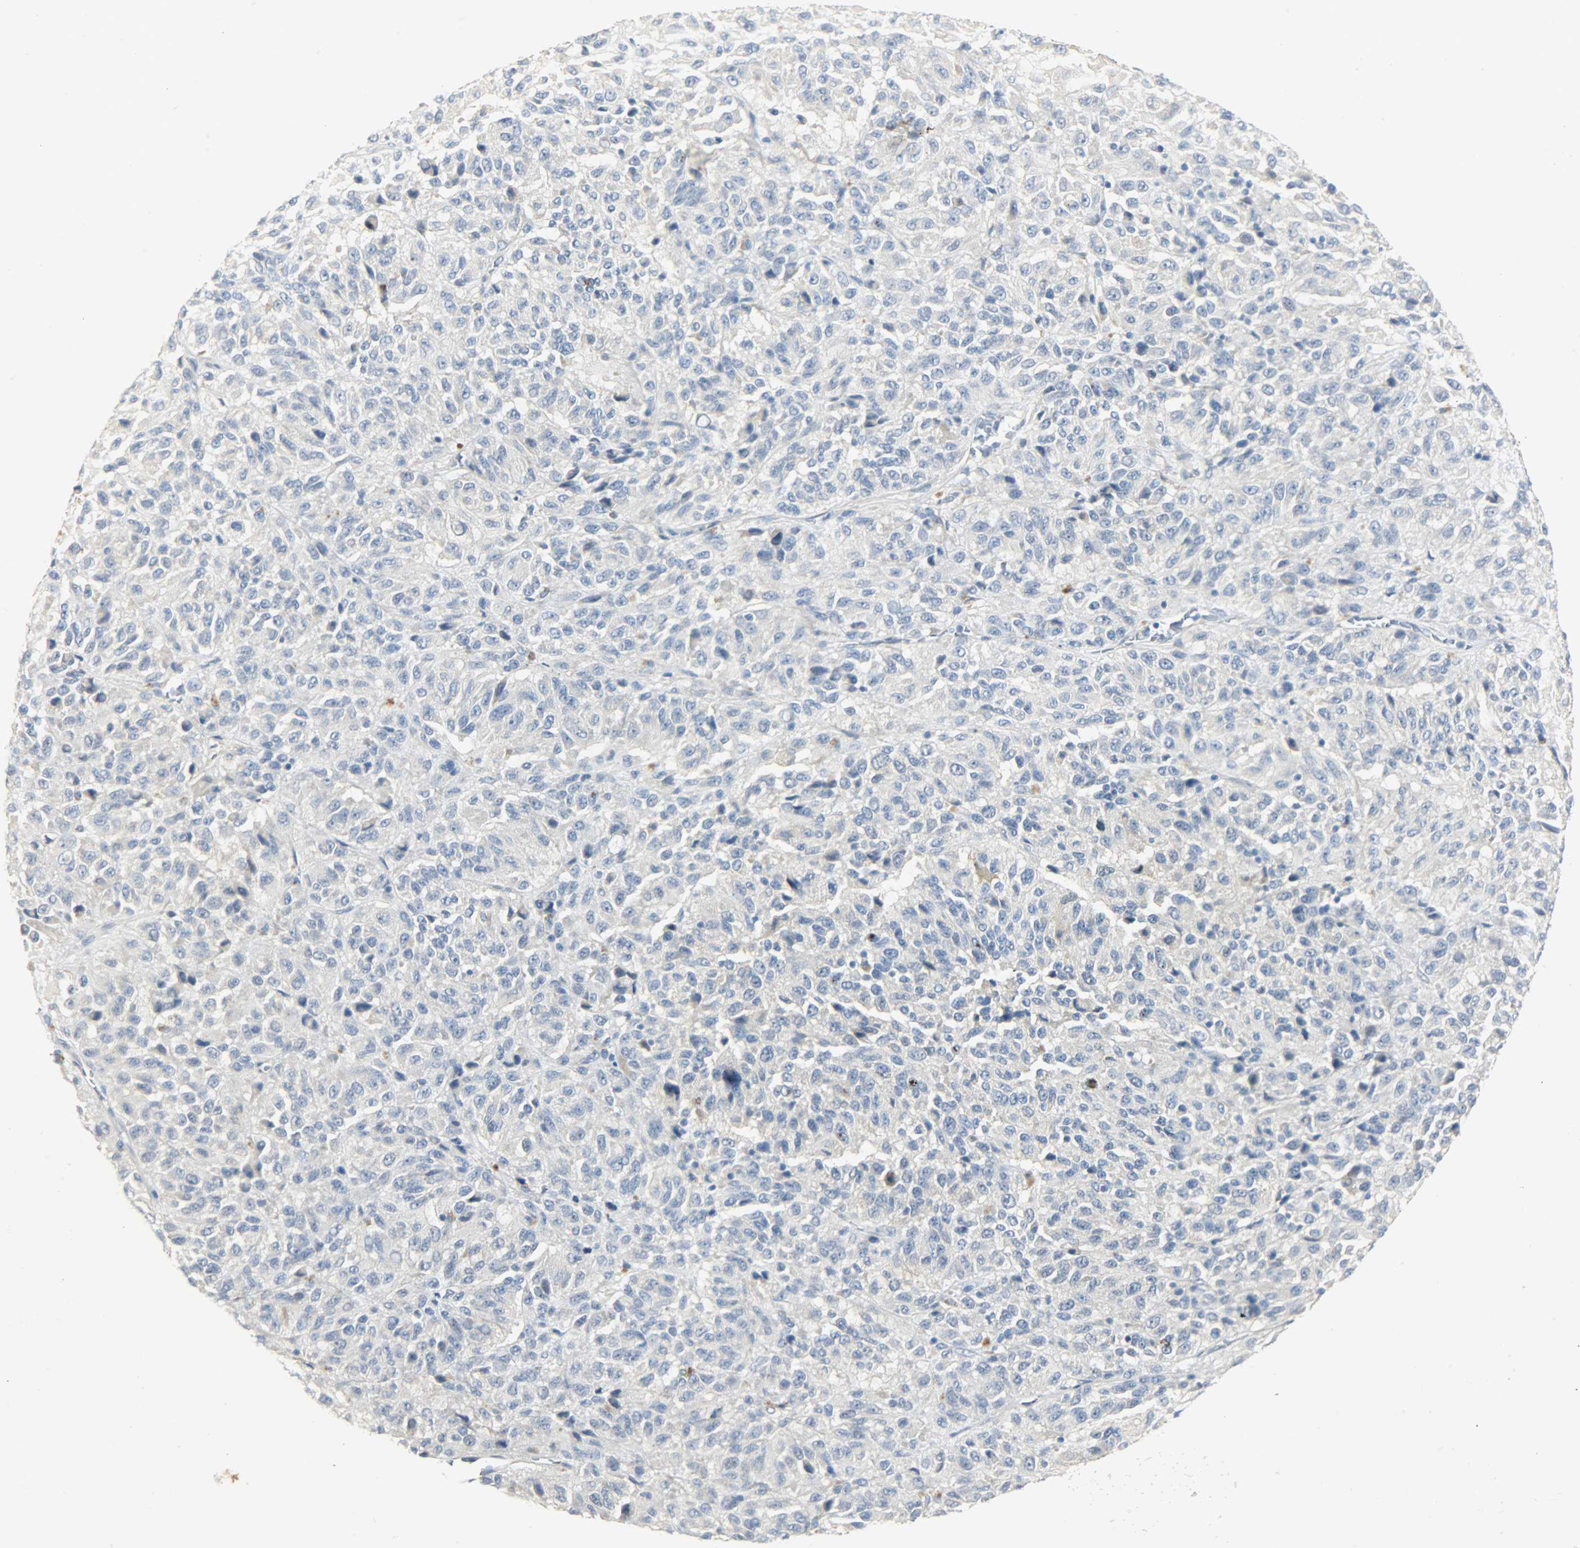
{"staining": {"intensity": "negative", "quantity": "none", "location": "none"}, "tissue": "melanoma", "cell_type": "Tumor cells", "image_type": "cancer", "snomed": [{"axis": "morphology", "description": "Malignant melanoma, Metastatic site"}, {"axis": "topography", "description": "Lung"}], "caption": "Immunohistochemistry histopathology image of neoplastic tissue: human melanoma stained with DAB demonstrates no significant protein expression in tumor cells. Nuclei are stained in blue.", "gene": "USP13", "patient": {"sex": "male", "age": 64}}